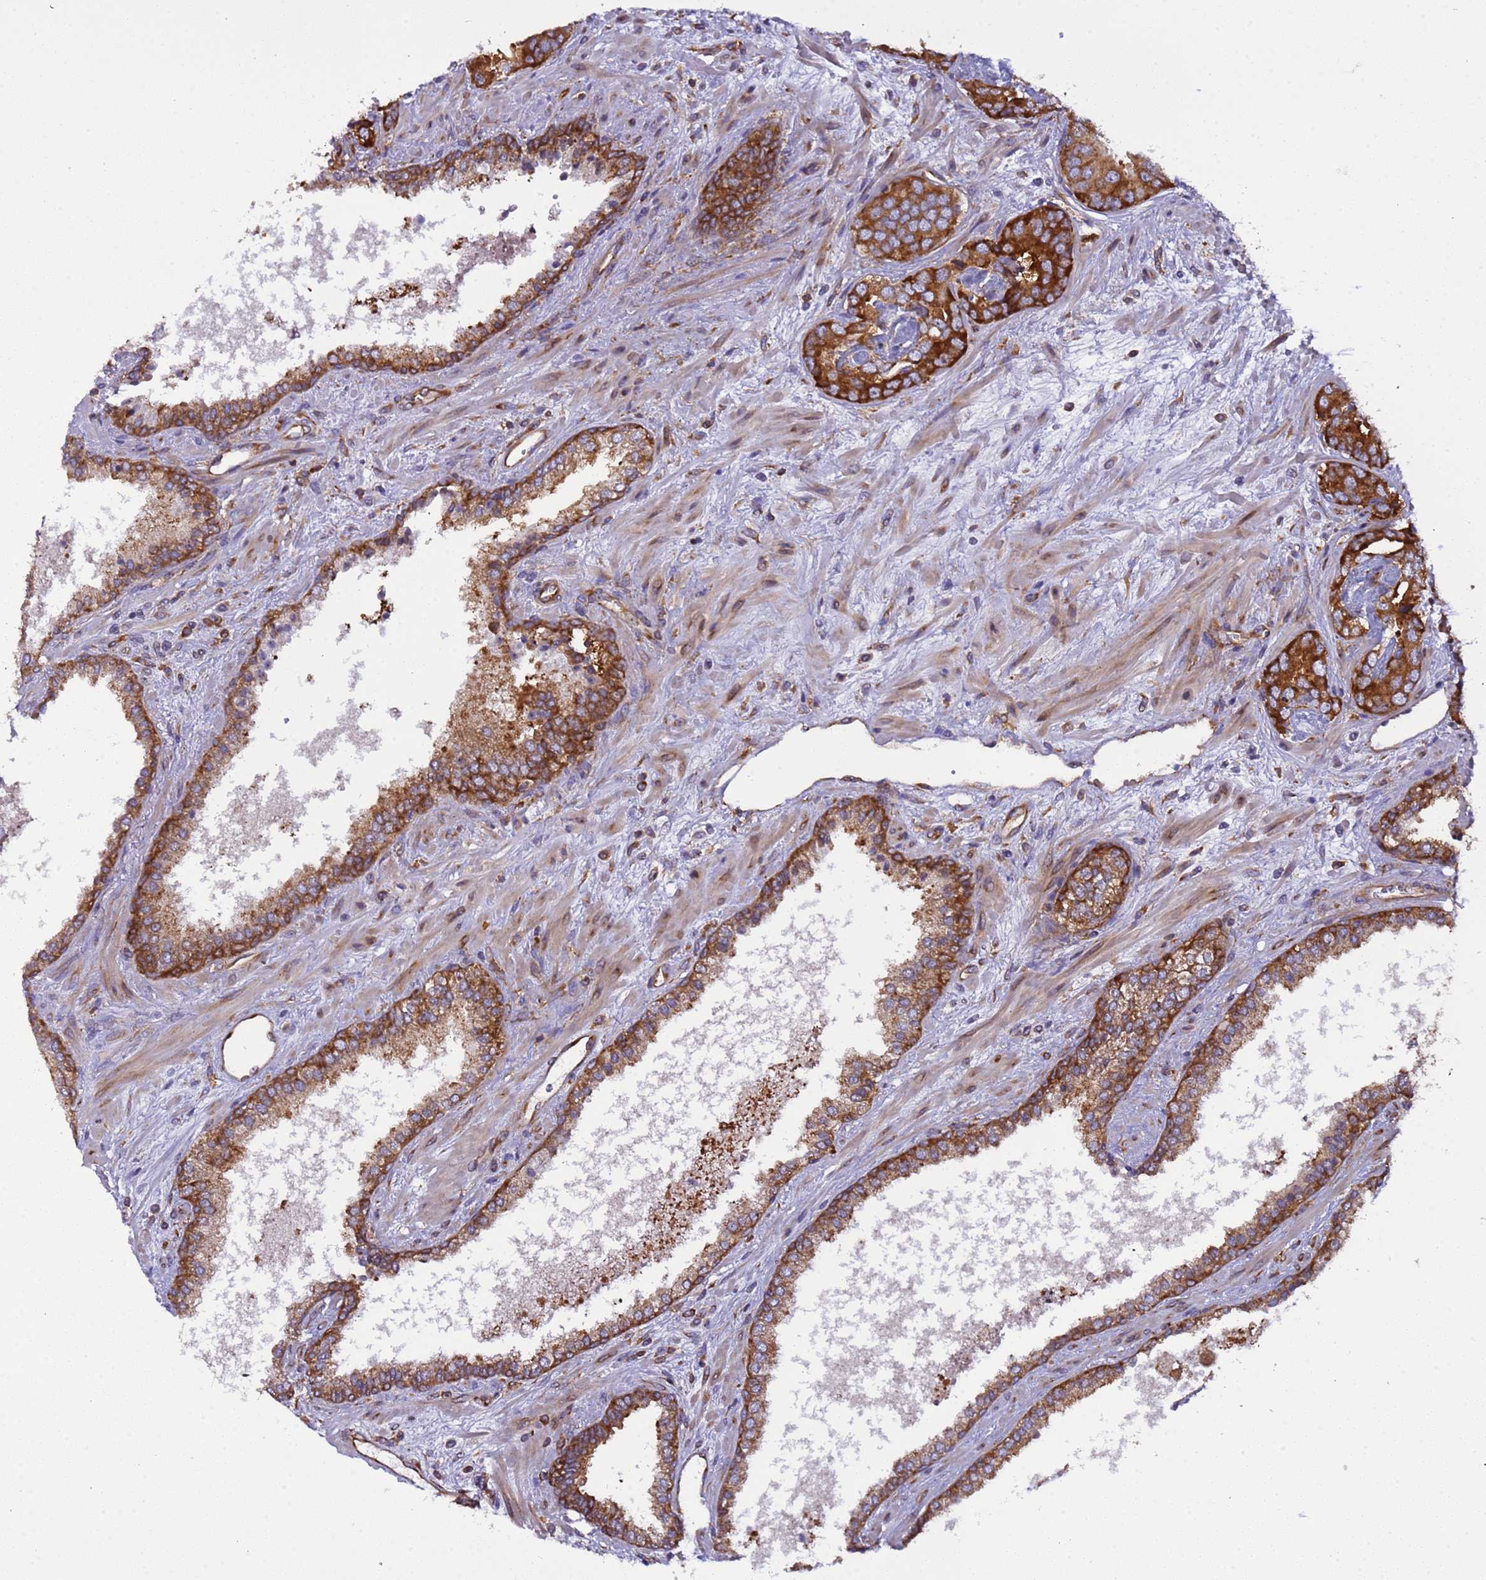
{"staining": {"intensity": "strong", "quantity": ">75%", "location": "cytoplasmic/membranous"}, "tissue": "prostate cancer", "cell_type": "Tumor cells", "image_type": "cancer", "snomed": [{"axis": "morphology", "description": "Adenocarcinoma, High grade"}, {"axis": "topography", "description": "Prostate"}], "caption": "This is an image of immunohistochemistry (IHC) staining of prostate high-grade adenocarcinoma, which shows strong positivity in the cytoplasmic/membranous of tumor cells.", "gene": "RPL36", "patient": {"sex": "male", "age": 71}}